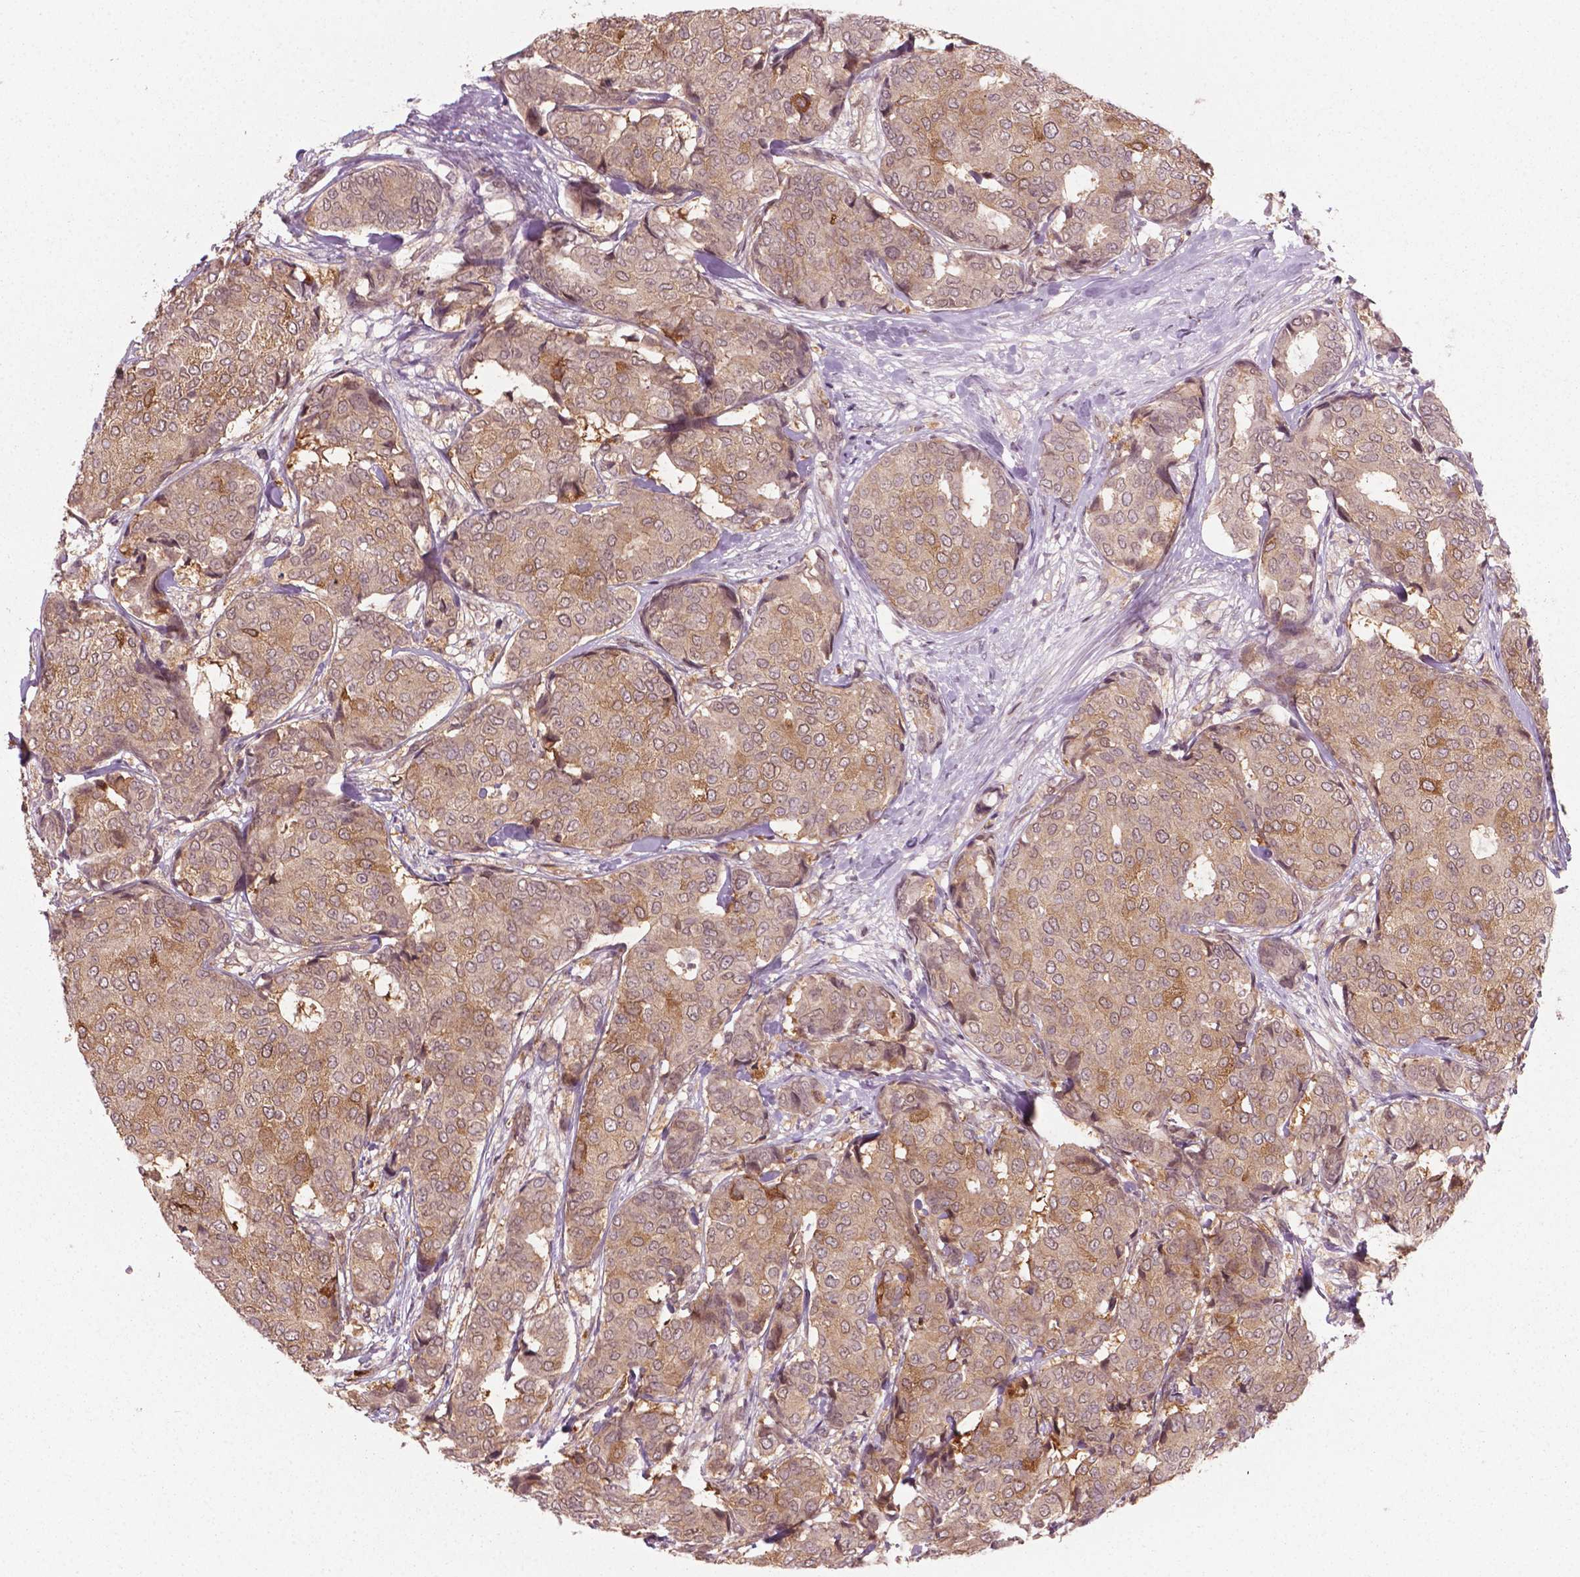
{"staining": {"intensity": "weak", "quantity": ">75%", "location": "cytoplasmic/membranous"}, "tissue": "breast cancer", "cell_type": "Tumor cells", "image_type": "cancer", "snomed": [{"axis": "morphology", "description": "Duct carcinoma"}, {"axis": "topography", "description": "Breast"}], "caption": "Immunohistochemistry (IHC) (DAB) staining of breast intraductal carcinoma shows weak cytoplasmic/membranous protein staining in about >75% of tumor cells.", "gene": "NFAT5", "patient": {"sex": "female", "age": 75}}